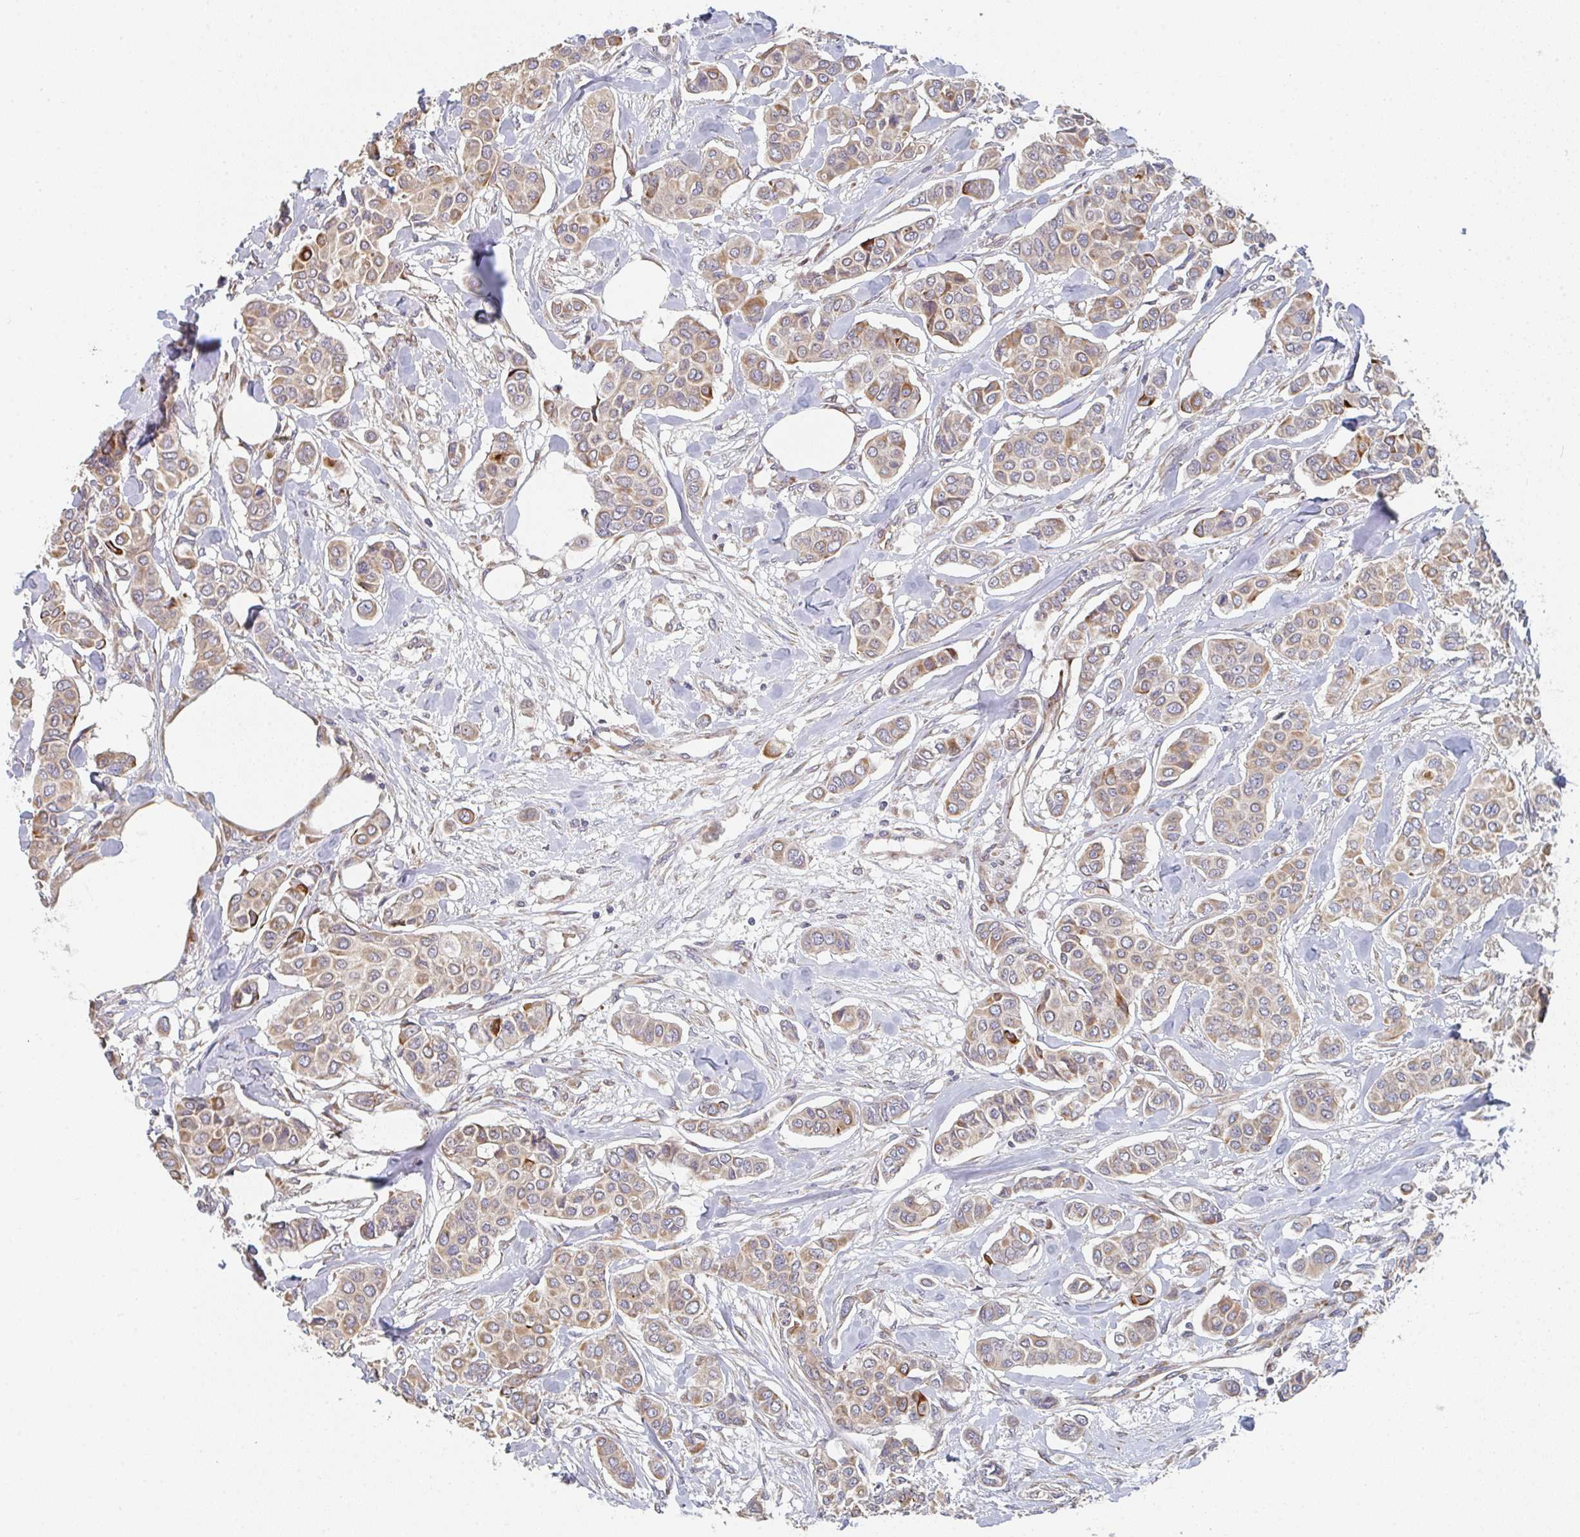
{"staining": {"intensity": "moderate", "quantity": ">75%", "location": "cytoplasmic/membranous"}, "tissue": "breast cancer", "cell_type": "Tumor cells", "image_type": "cancer", "snomed": [{"axis": "morphology", "description": "Lobular carcinoma"}, {"axis": "topography", "description": "Breast"}], "caption": "This image demonstrates IHC staining of breast lobular carcinoma, with medium moderate cytoplasmic/membranous staining in approximately >75% of tumor cells.", "gene": "ELOVL1", "patient": {"sex": "female", "age": 51}}